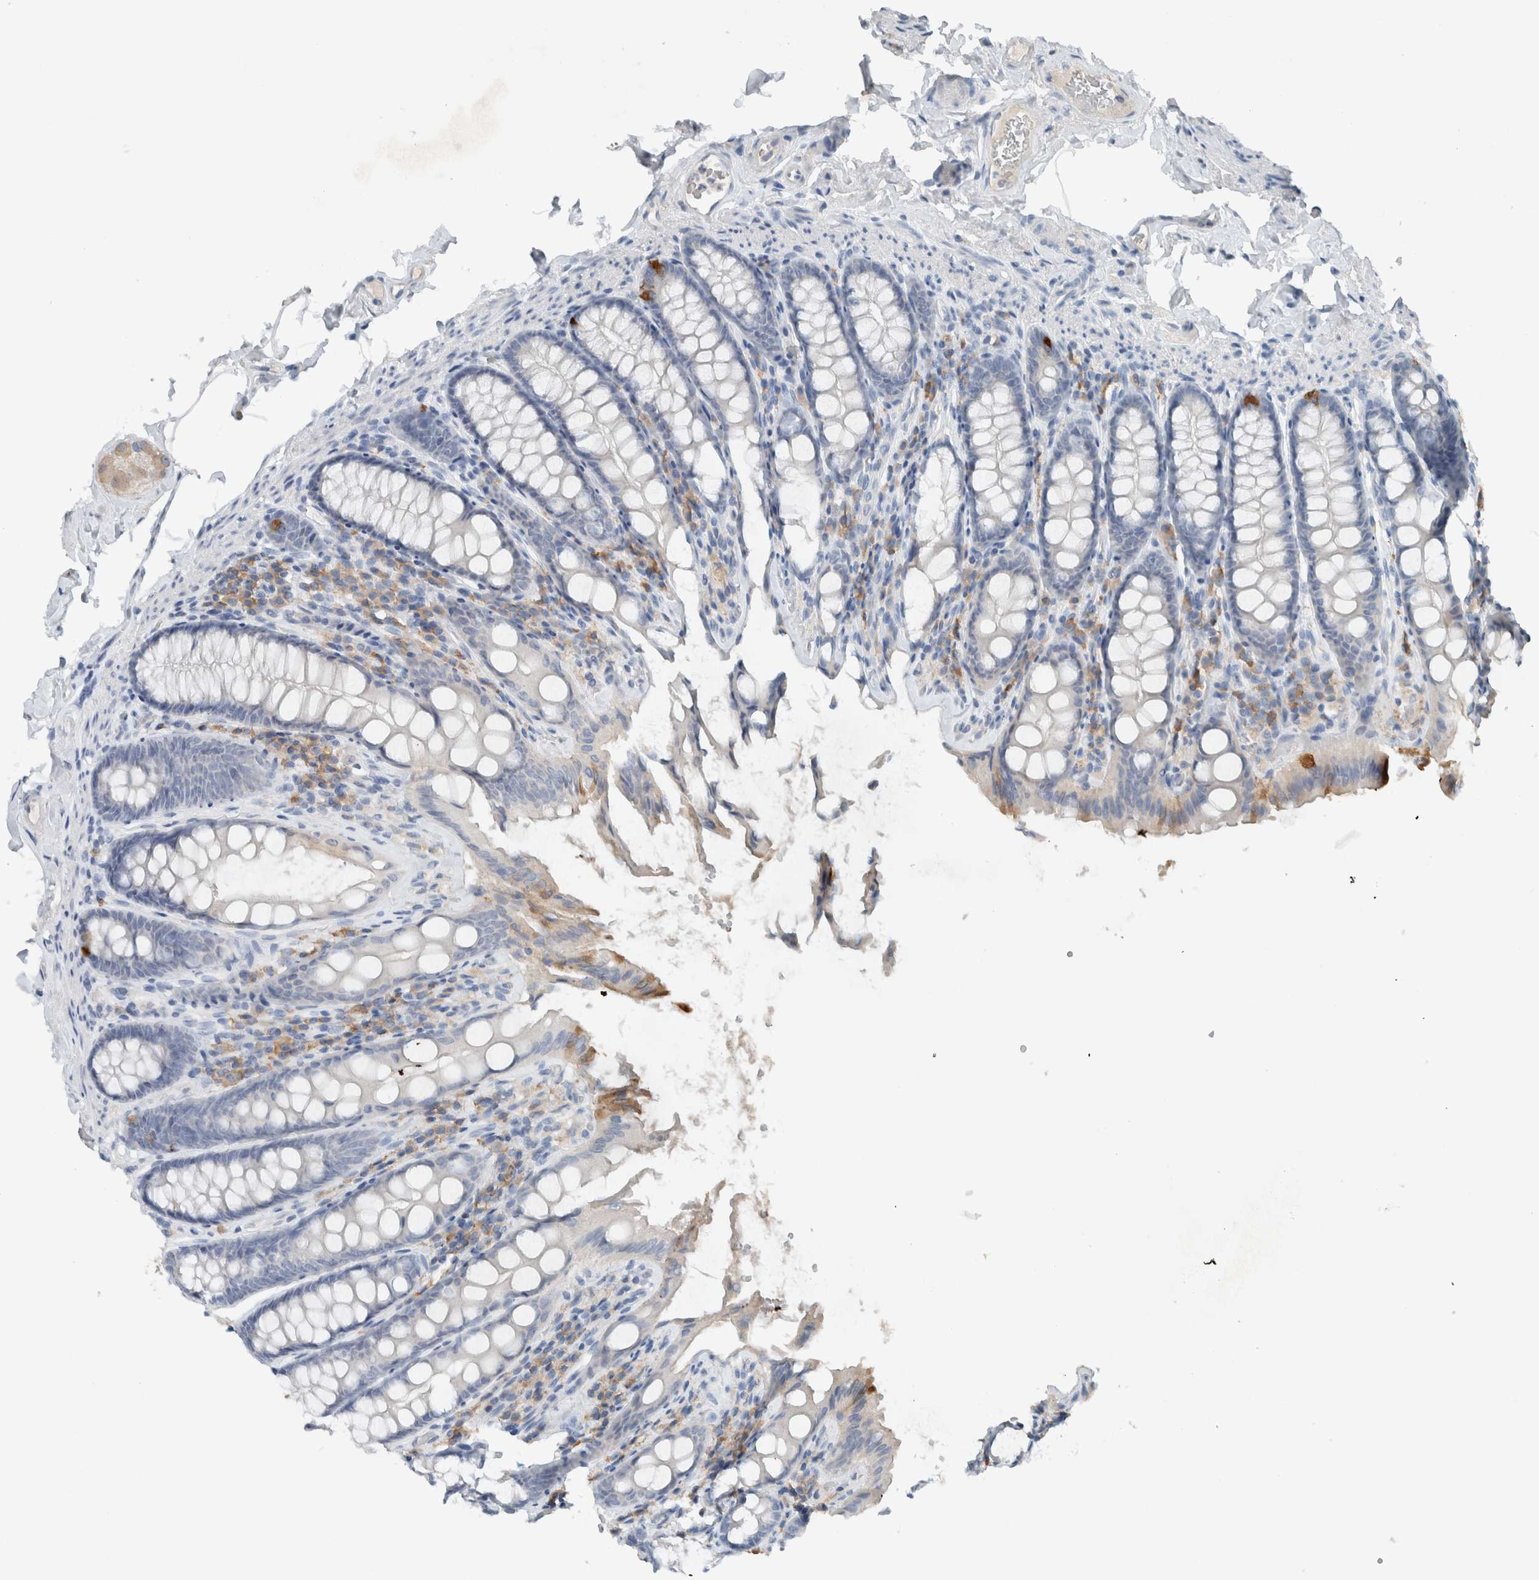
{"staining": {"intensity": "negative", "quantity": "none", "location": "none"}, "tissue": "colon", "cell_type": "Endothelial cells", "image_type": "normal", "snomed": [{"axis": "morphology", "description": "Normal tissue, NOS"}, {"axis": "topography", "description": "Colon"}, {"axis": "topography", "description": "Peripheral nerve tissue"}], "caption": "IHC image of benign human colon stained for a protein (brown), which shows no positivity in endothelial cells.", "gene": "DUOX1", "patient": {"sex": "female", "age": 61}}